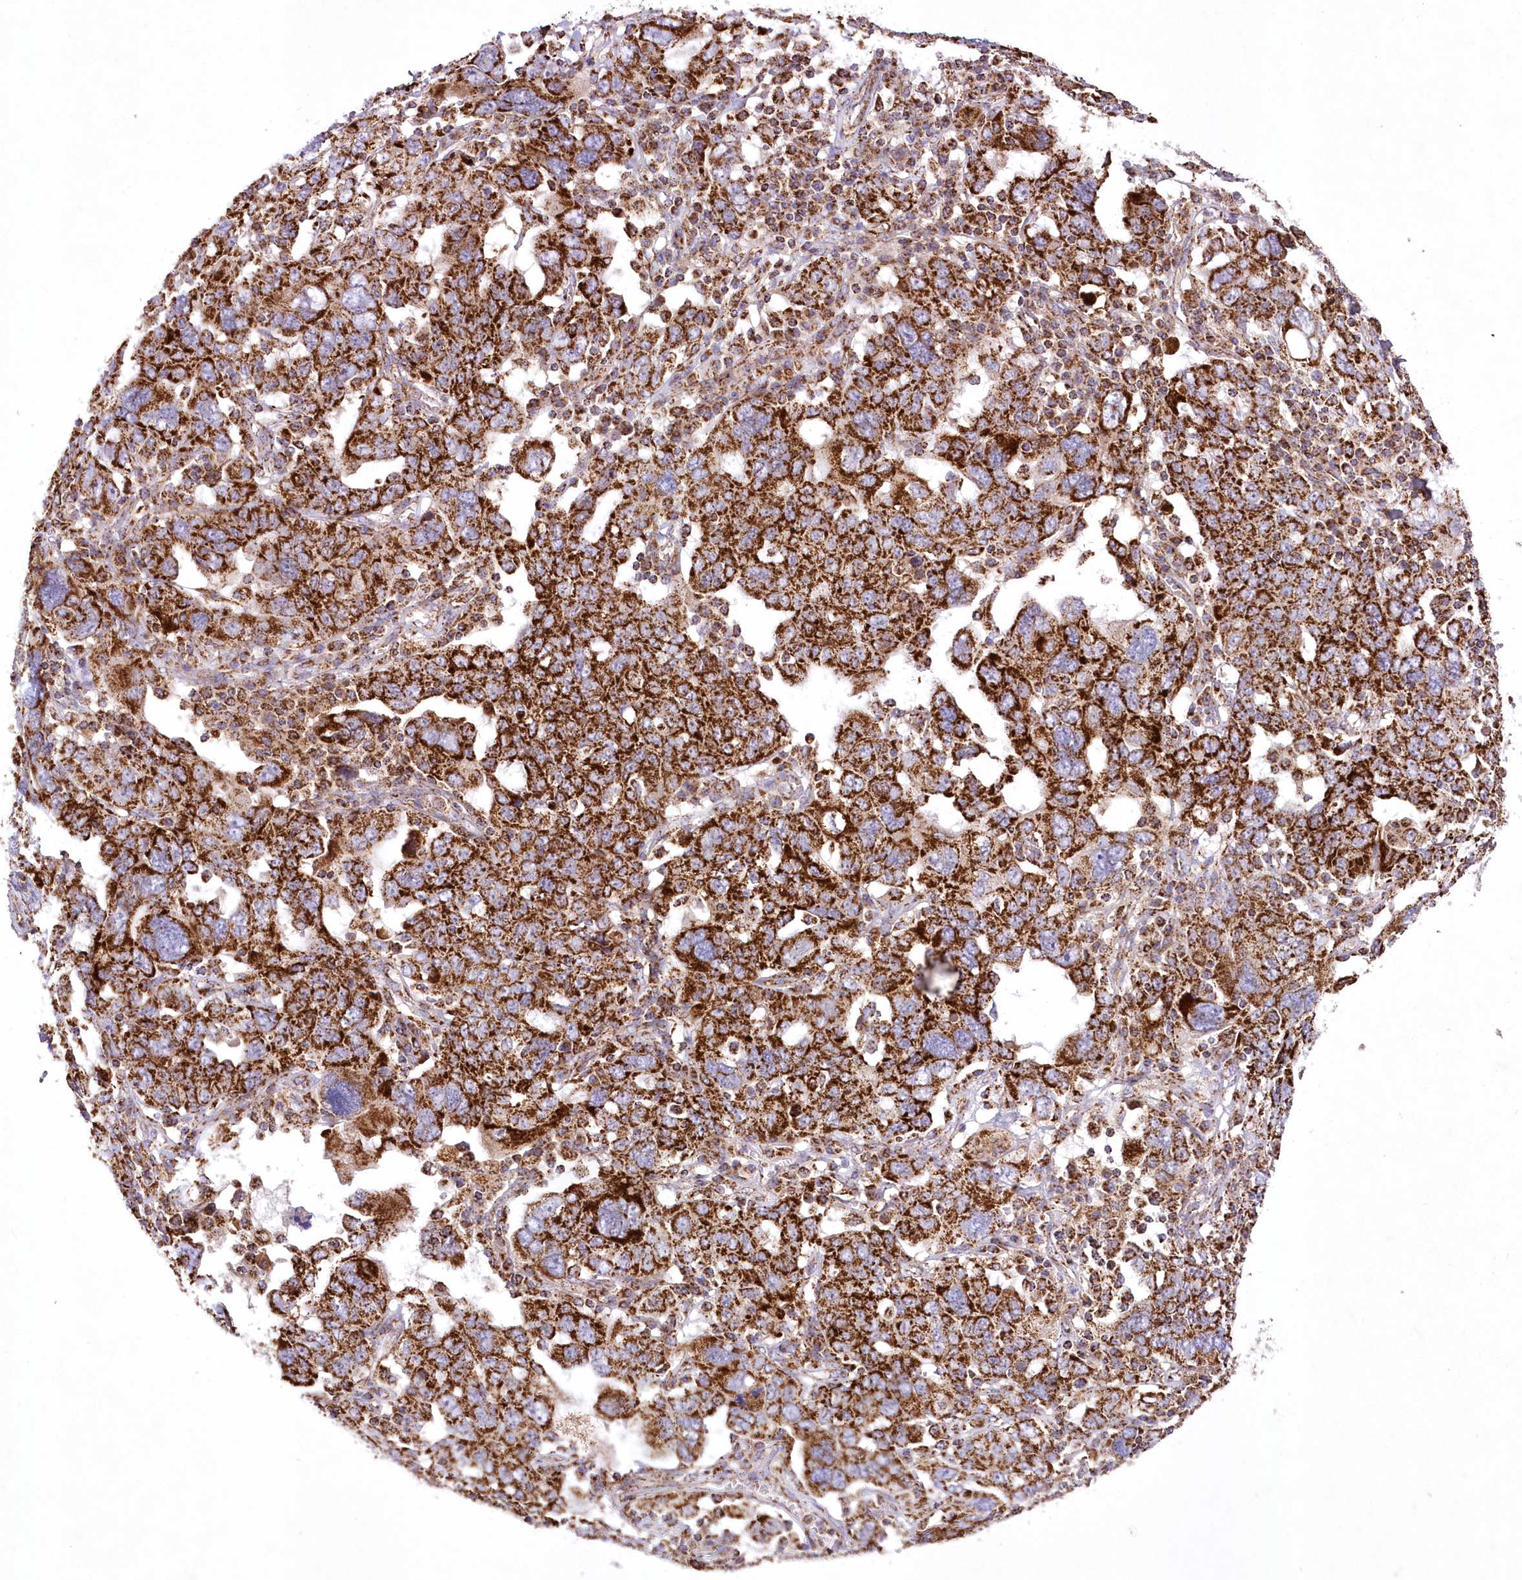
{"staining": {"intensity": "strong", "quantity": ">75%", "location": "cytoplasmic/membranous"}, "tissue": "ovarian cancer", "cell_type": "Tumor cells", "image_type": "cancer", "snomed": [{"axis": "morphology", "description": "Carcinoma, endometroid"}, {"axis": "topography", "description": "Ovary"}], "caption": "The immunohistochemical stain labels strong cytoplasmic/membranous staining in tumor cells of ovarian cancer (endometroid carcinoma) tissue.", "gene": "ASNSD1", "patient": {"sex": "female", "age": 62}}